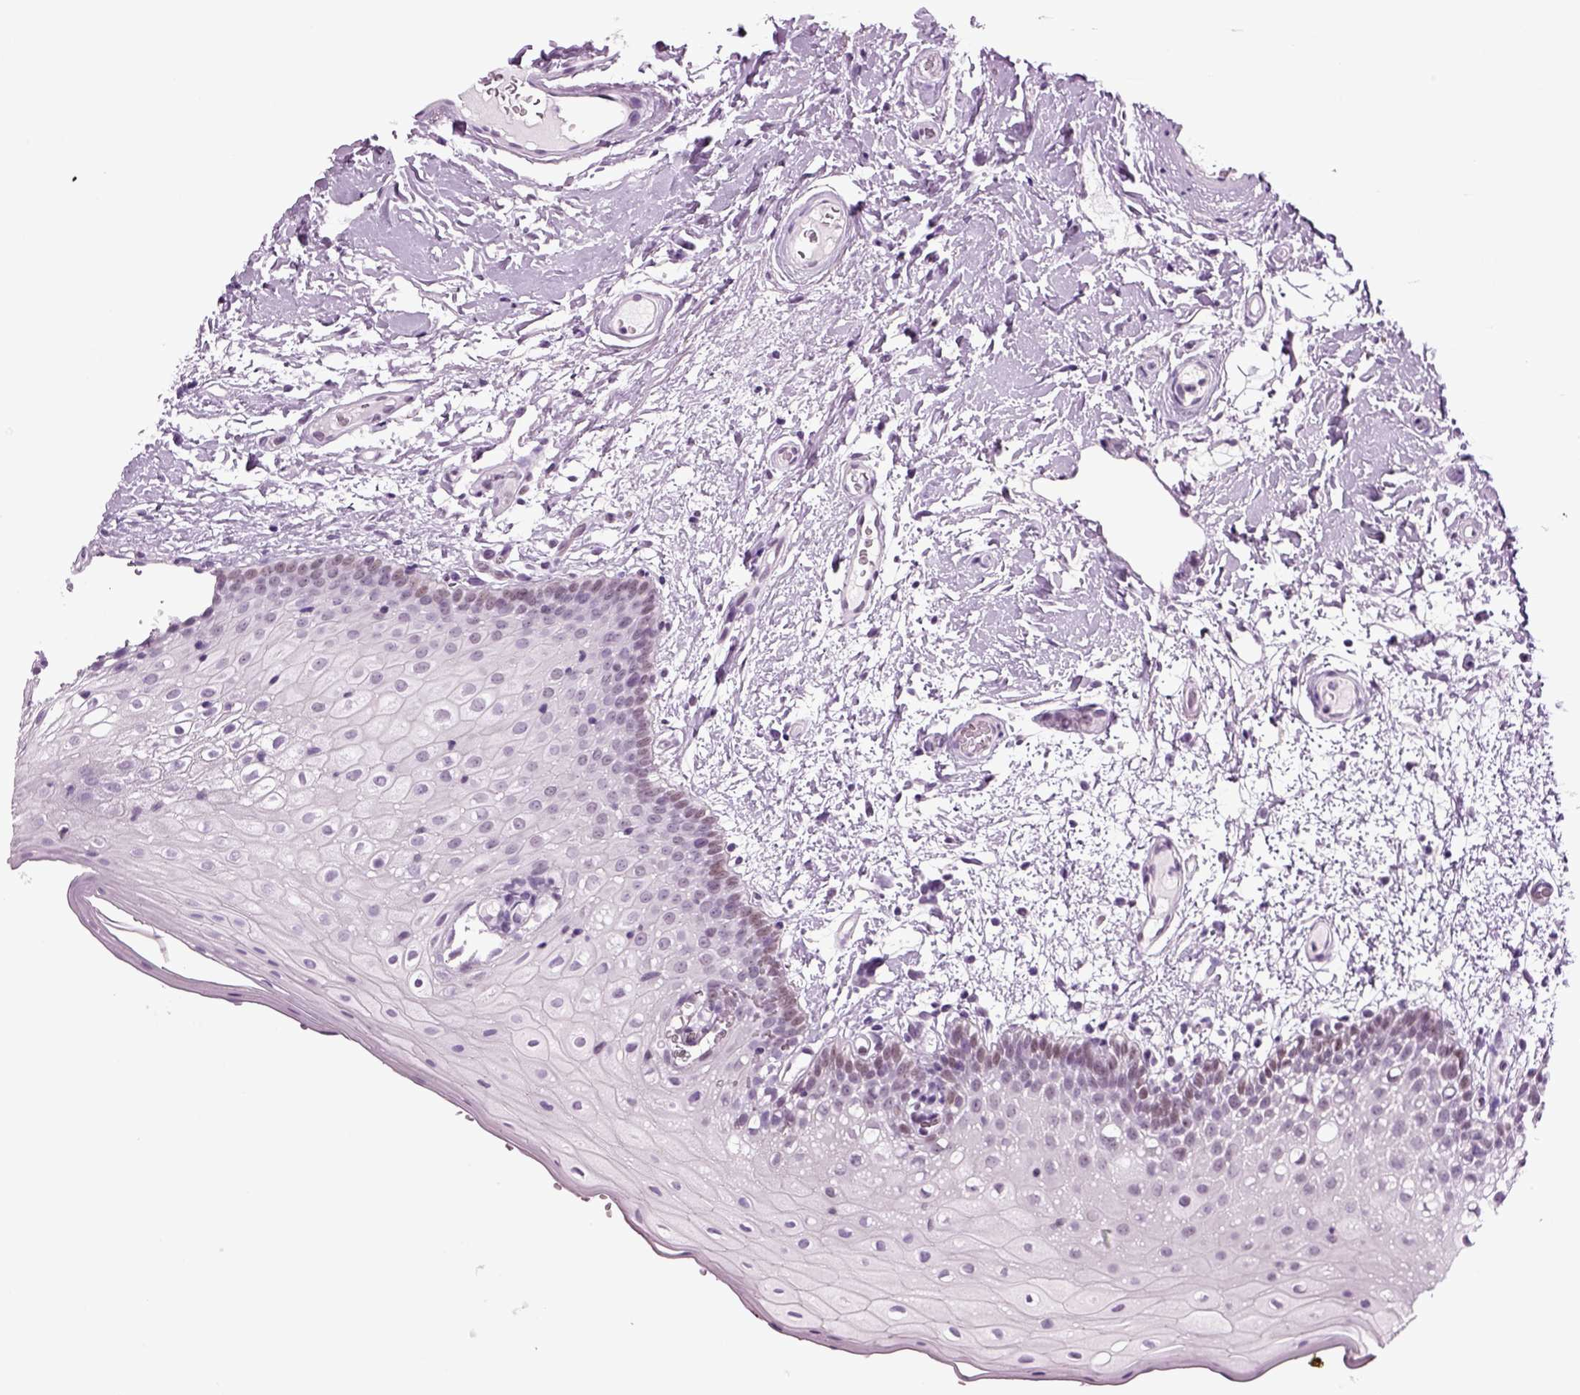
{"staining": {"intensity": "weak", "quantity": "<25%", "location": "nuclear"}, "tissue": "oral mucosa", "cell_type": "Squamous epithelial cells", "image_type": "normal", "snomed": [{"axis": "morphology", "description": "Normal tissue, NOS"}, {"axis": "morphology", "description": "Squamous cell carcinoma, NOS"}, {"axis": "topography", "description": "Oral tissue"}, {"axis": "topography", "description": "Head-Neck"}], "caption": "Human oral mucosa stained for a protein using IHC reveals no positivity in squamous epithelial cells.", "gene": "RFX3", "patient": {"sex": "male", "age": 69}}